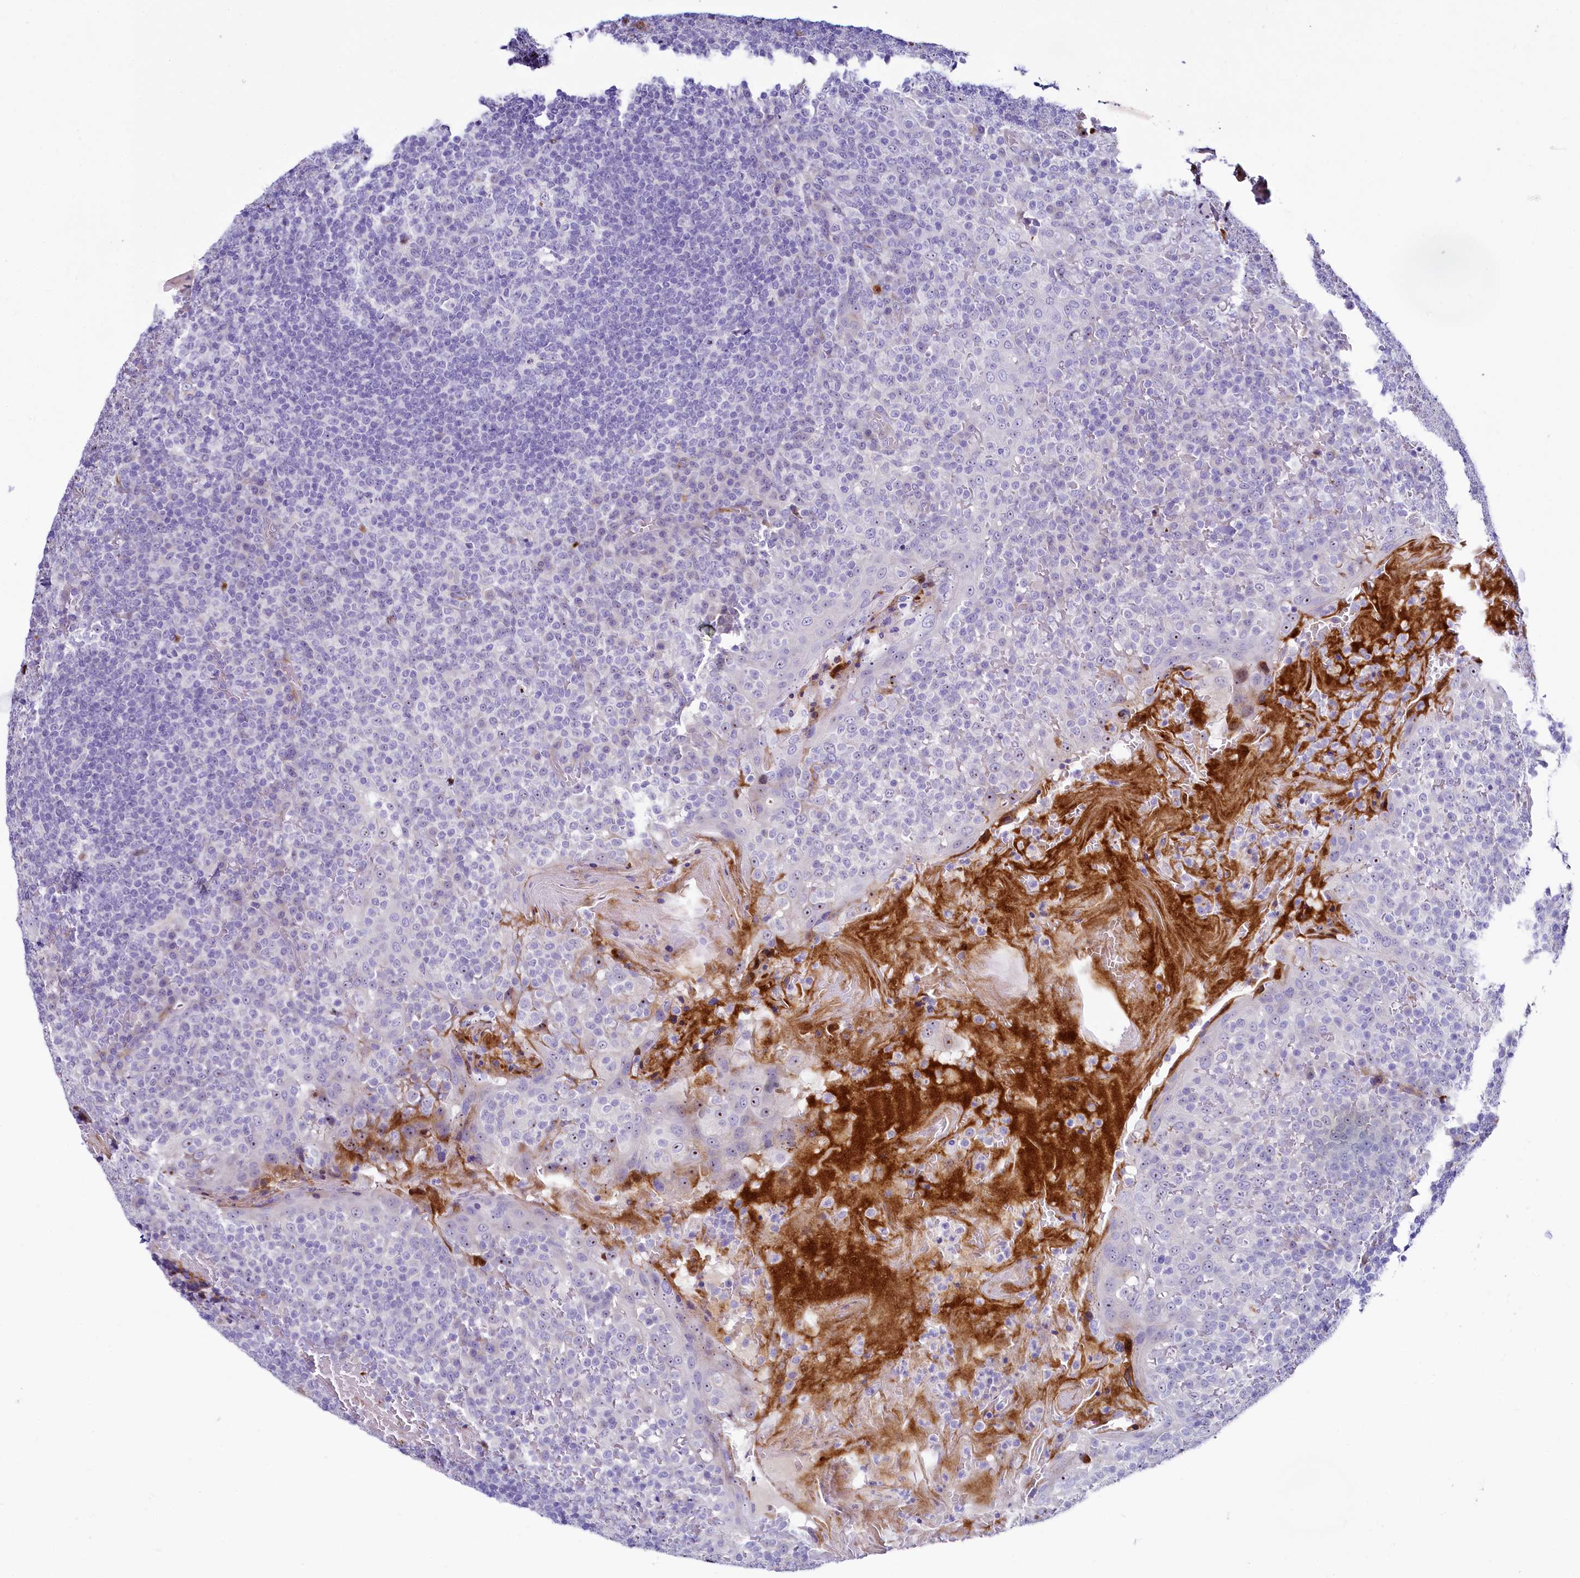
{"staining": {"intensity": "negative", "quantity": "none", "location": "none"}, "tissue": "tonsil", "cell_type": "Germinal center cells", "image_type": "normal", "snomed": [{"axis": "morphology", "description": "Normal tissue, NOS"}, {"axis": "topography", "description": "Tonsil"}], "caption": "Immunohistochemistry (IHC) photomicrograph of normal tonsil stained for a protein (brown), which exhibits no staining in germinal center cells. The staining is performed using DAB (3,3'-diaminobenzidine) brown chromogen with nuclei counter-stained in using hematoxylin.", "gene": "SH3TC2", "patient": {"sex": "female", "age": 19}}